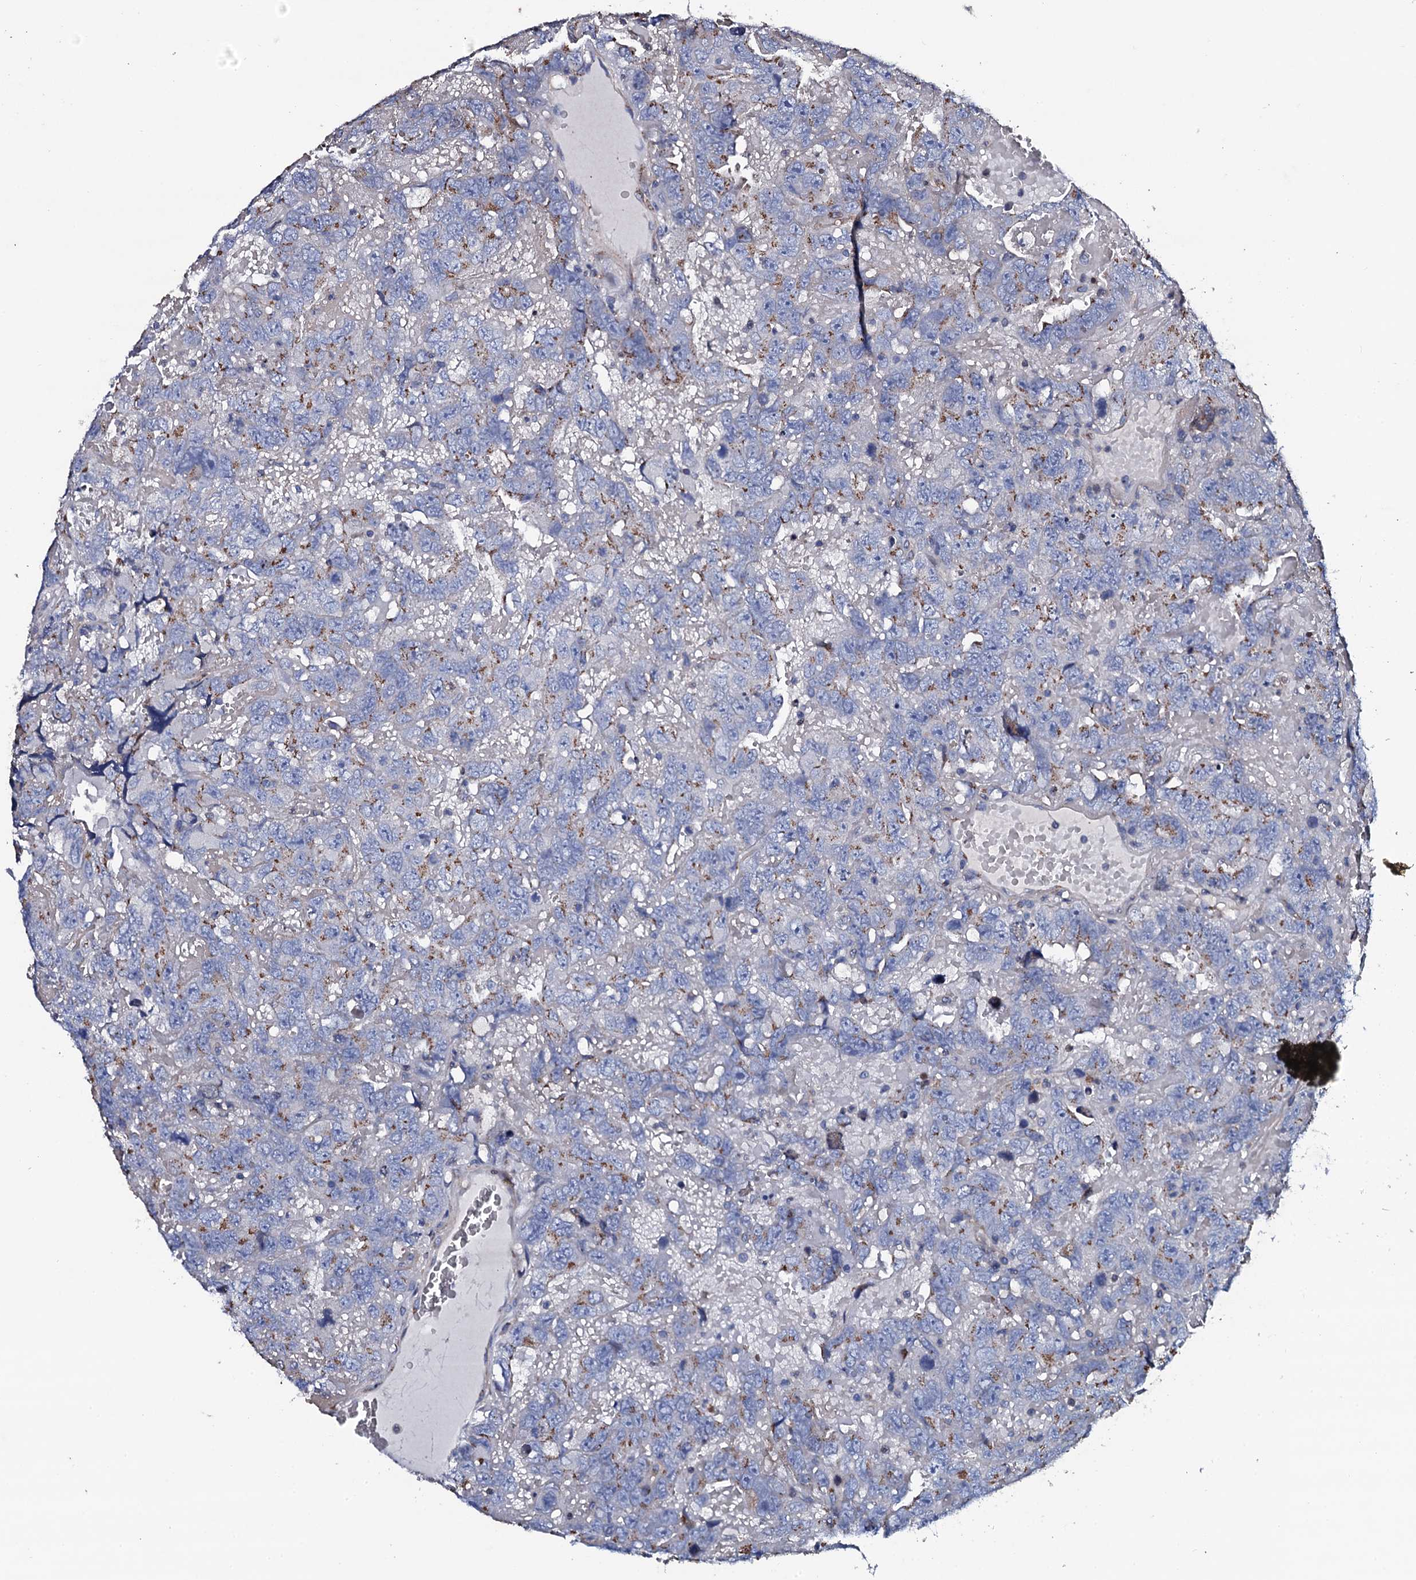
{"staining": {"intensity": "weak", "quantity": "25%-75%", "location": "cytoplasmic/membranous"}, "tissue": "testis cancer", "cell_type": "Tumor cells", "image_type": "cancer", "snomed": [{"axis": "morphology", "description": "Carcinoma, Embryonal, NOS"}, {"axis": "topography", "description": "Testis"}], "caption": "High-magnification brightfield microscopy of testis embryonal carcinoma stained with DAB (brown) and counterstained with hematoxylin (blue). tumor cells exhibit weak cytoplasmic/membranous staining is present in approximately25%-75% of cells.", "gene": "PLET1", "patient": {"sex": "male", "age": 45}}